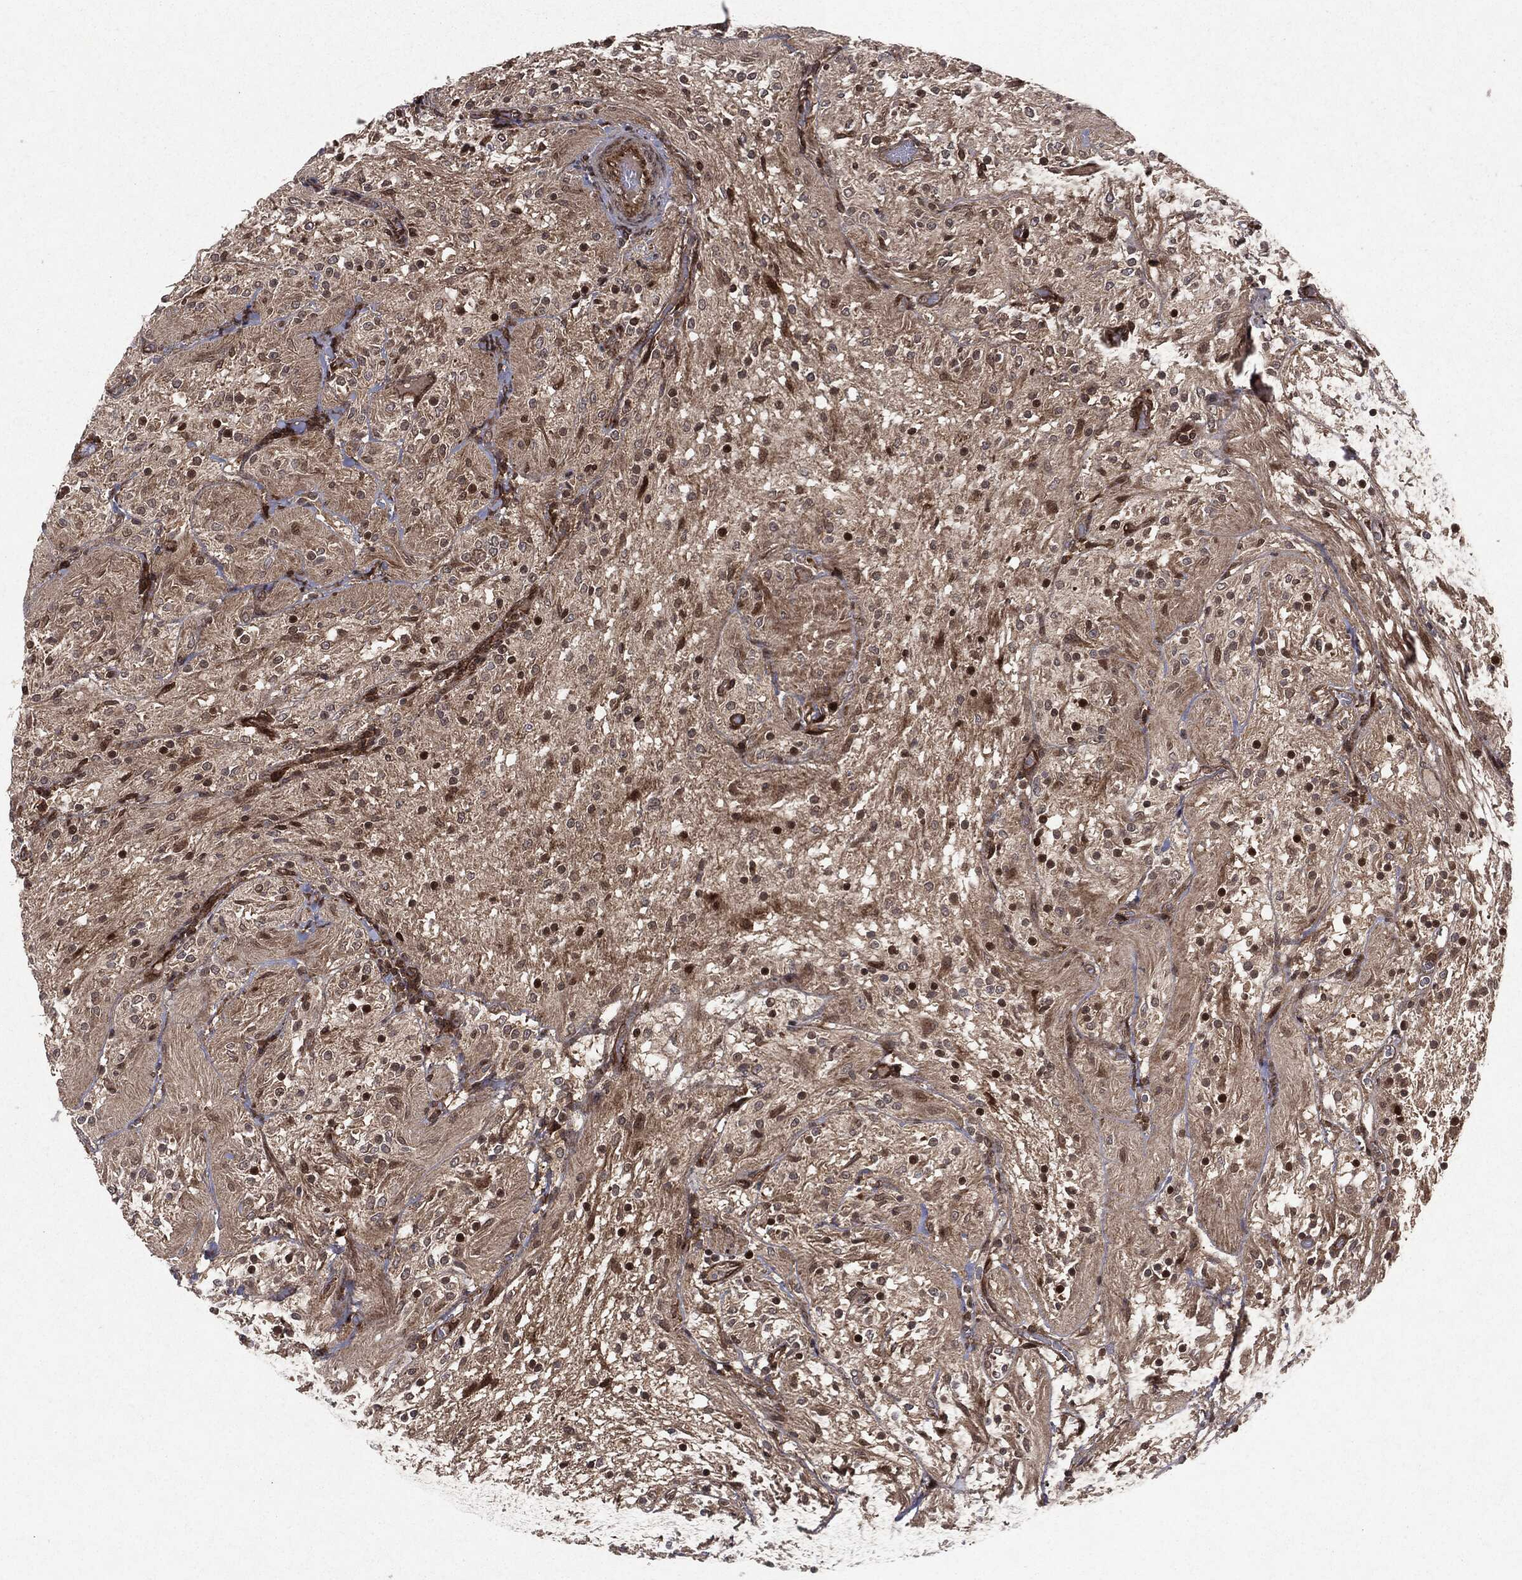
{"staining": {"intensity": "moderate", "quantity": "25%-75%", "location": "nuclear"}, "tissue": "glioma", "cell_type": "Tumor cells", "image_type": "cancer", "snomed": [{"axis": "morphology", "description": "Glioma, malignant, Low grade"}, {"axis": "topography", "description": "Brain"}], "caption": "Protein expression analysis of malignant glioma (low-grade) demonstrates moderate nuclear expression in approximately 25%-75% of tumor cells.", "gene": "OTUB1", "patient": {"sex": "male", "age": 3}}